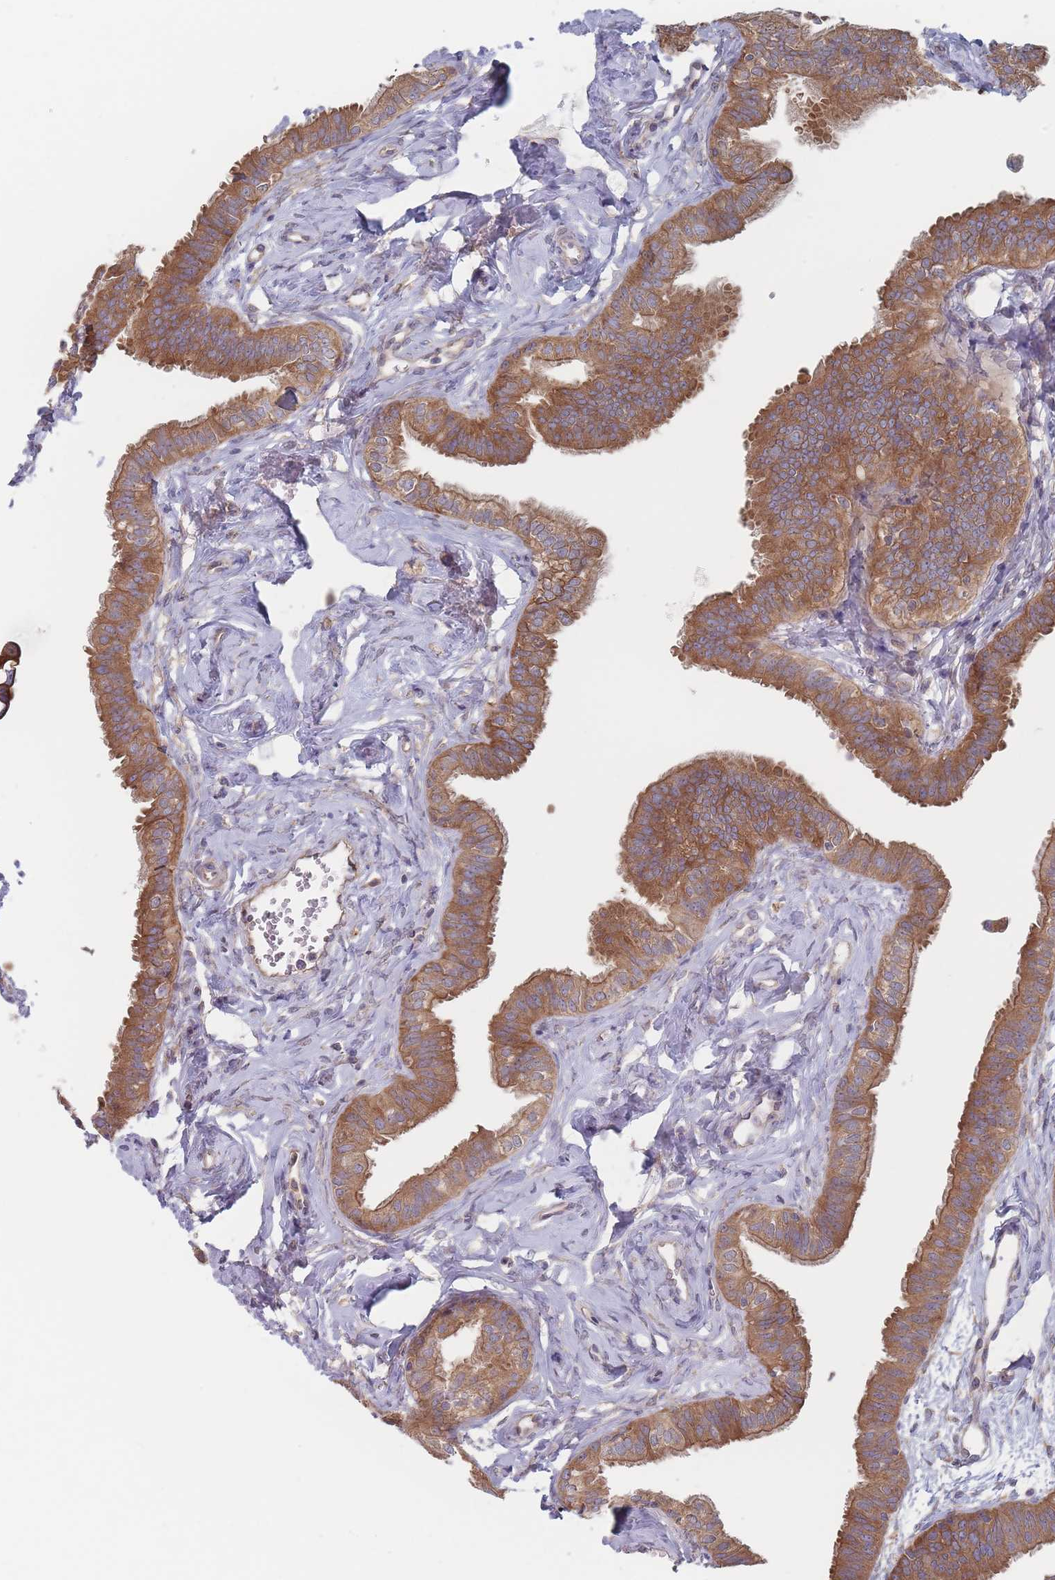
{"staining": {"intensity": "strong", "quantity": ">75%", "location": "cytoplasmic/membranous"}, "tissue": "fallopian tube", "cell_type": "Glandular cells", "image_type": "normal", "snomed": [{"axis": "morphology", "description": "Normal tissue, NOS"}, {"axis": "morphology", "description": "Carcinoma, NOS"}, {"axis": "topography", "description": "Fallopian tube"}, {"axis": "topography", "description": "Ovary"}], "caption": "Immunohistochemical staining of normal fallopian tube shows high levels of strong cytoplasmic/membranous staining in about >75% of glandular cells.", "gene": "EFCC1", "patient": {"sex": "female", "age": 59}}